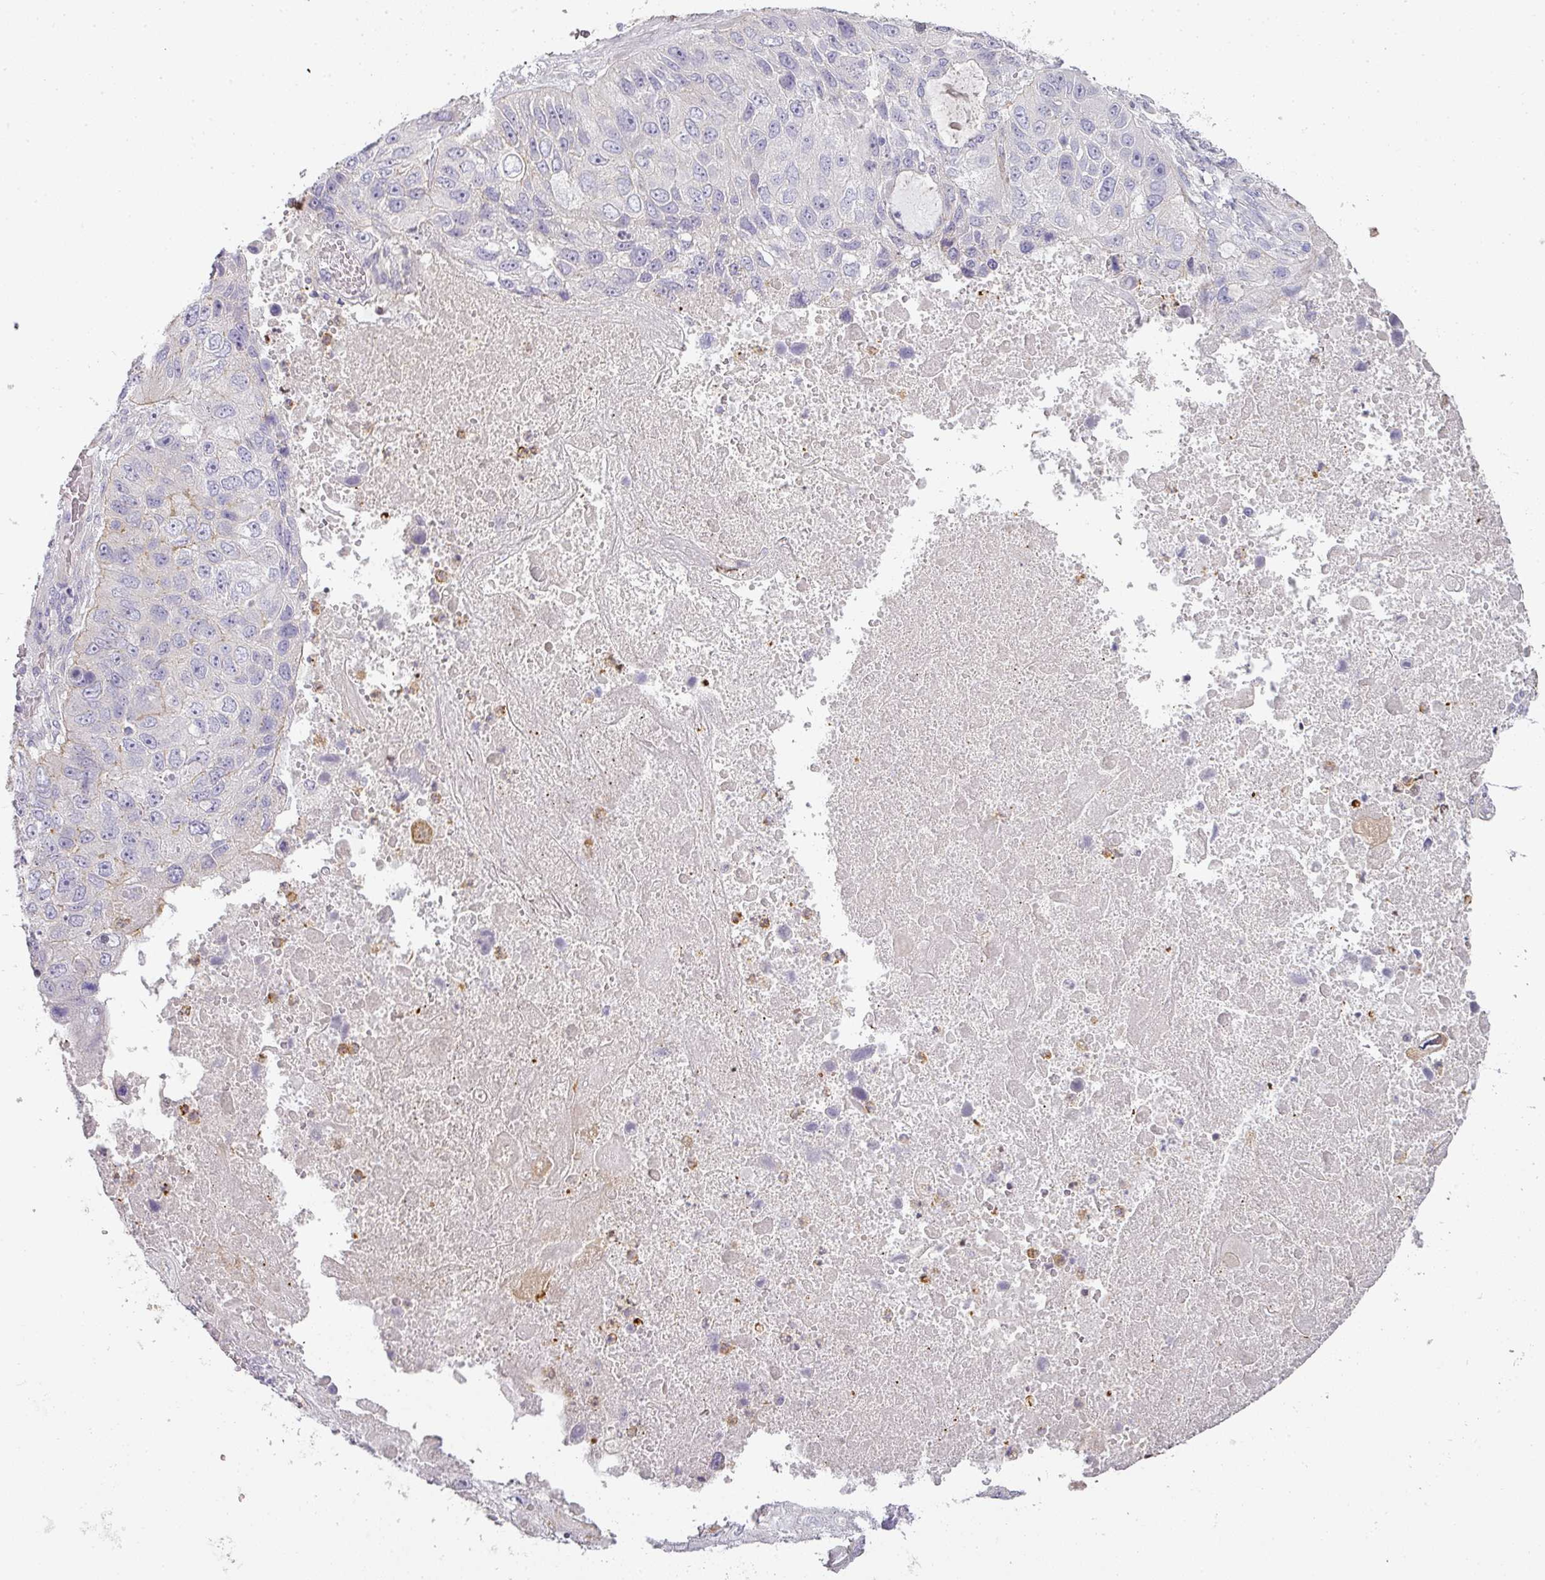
{"staining": {"intensity": "negative", "quantity": "none", "location": "none"}, "tissue": "lung cancer", "cell_type": "Tumor cells", "image_type": "cancer", "snomed": [{"axis": "morphology", "description": "Squamous cell carcinoma, NOS"}, {"axis": "topography", "description": "Lung"}], "caption": "Photomicrograph shows no significant protein expression in tumor cells of squamous cell carcinoma (lung).", "gene": "HHEX", "patient": {"sex": "male", "age": 61}}